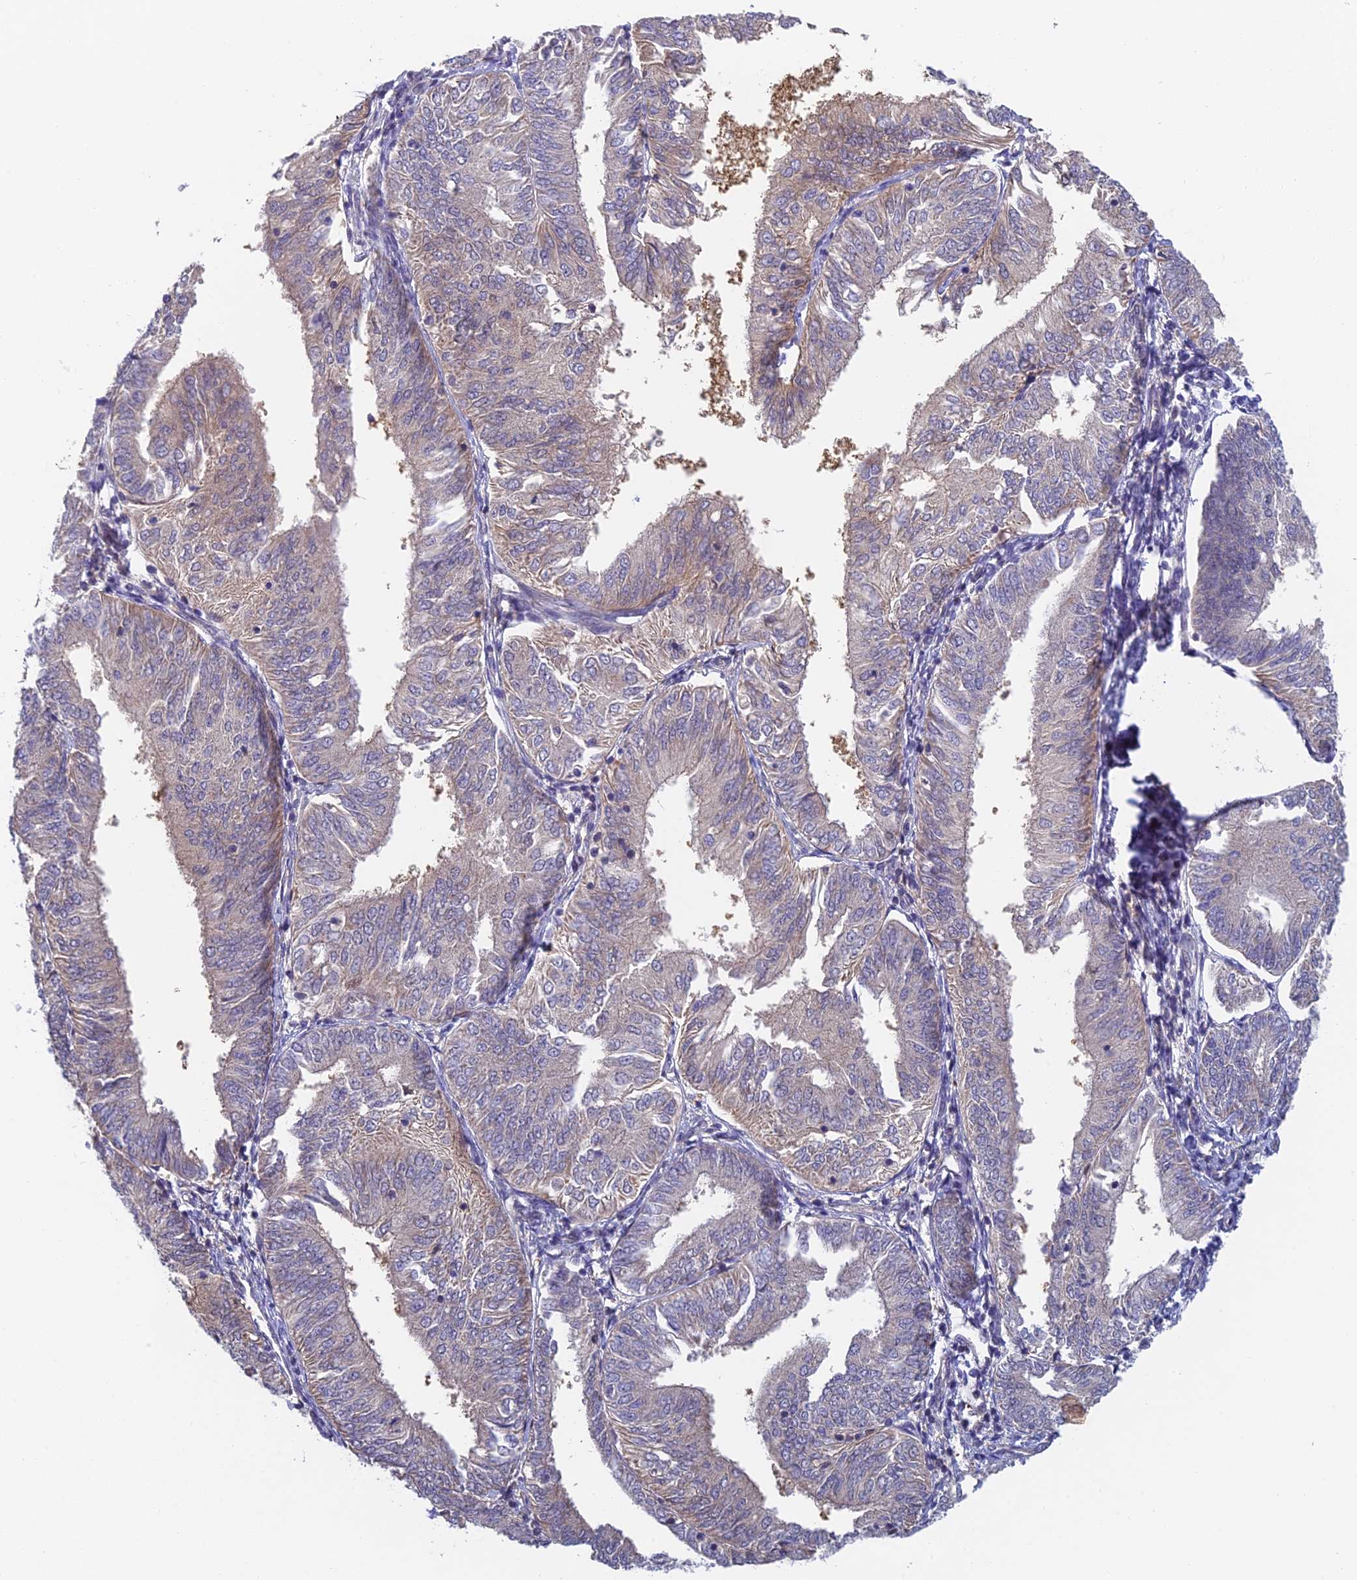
{"staining": {"intensity": "weak", "quantity": "<25%", "location": "cytoplasmic/membranous,nuclear"}, "tissue": "endometrial cancer", "cell_type": "Tumor cells", "image_type": "cancer", "snomed": [{"axis": "morphology", "description": "Adenocarcinoma, NOS"}, {"axis": "topography", "description": "Endometrium"}], "caption": "A photomicrograph of adenocarcinoma (endometrial) stained for a protein exhibits no brown staining in tumor cells.", "gene": "MRPL17", "patient": {"sex": "female", "age": 58}}